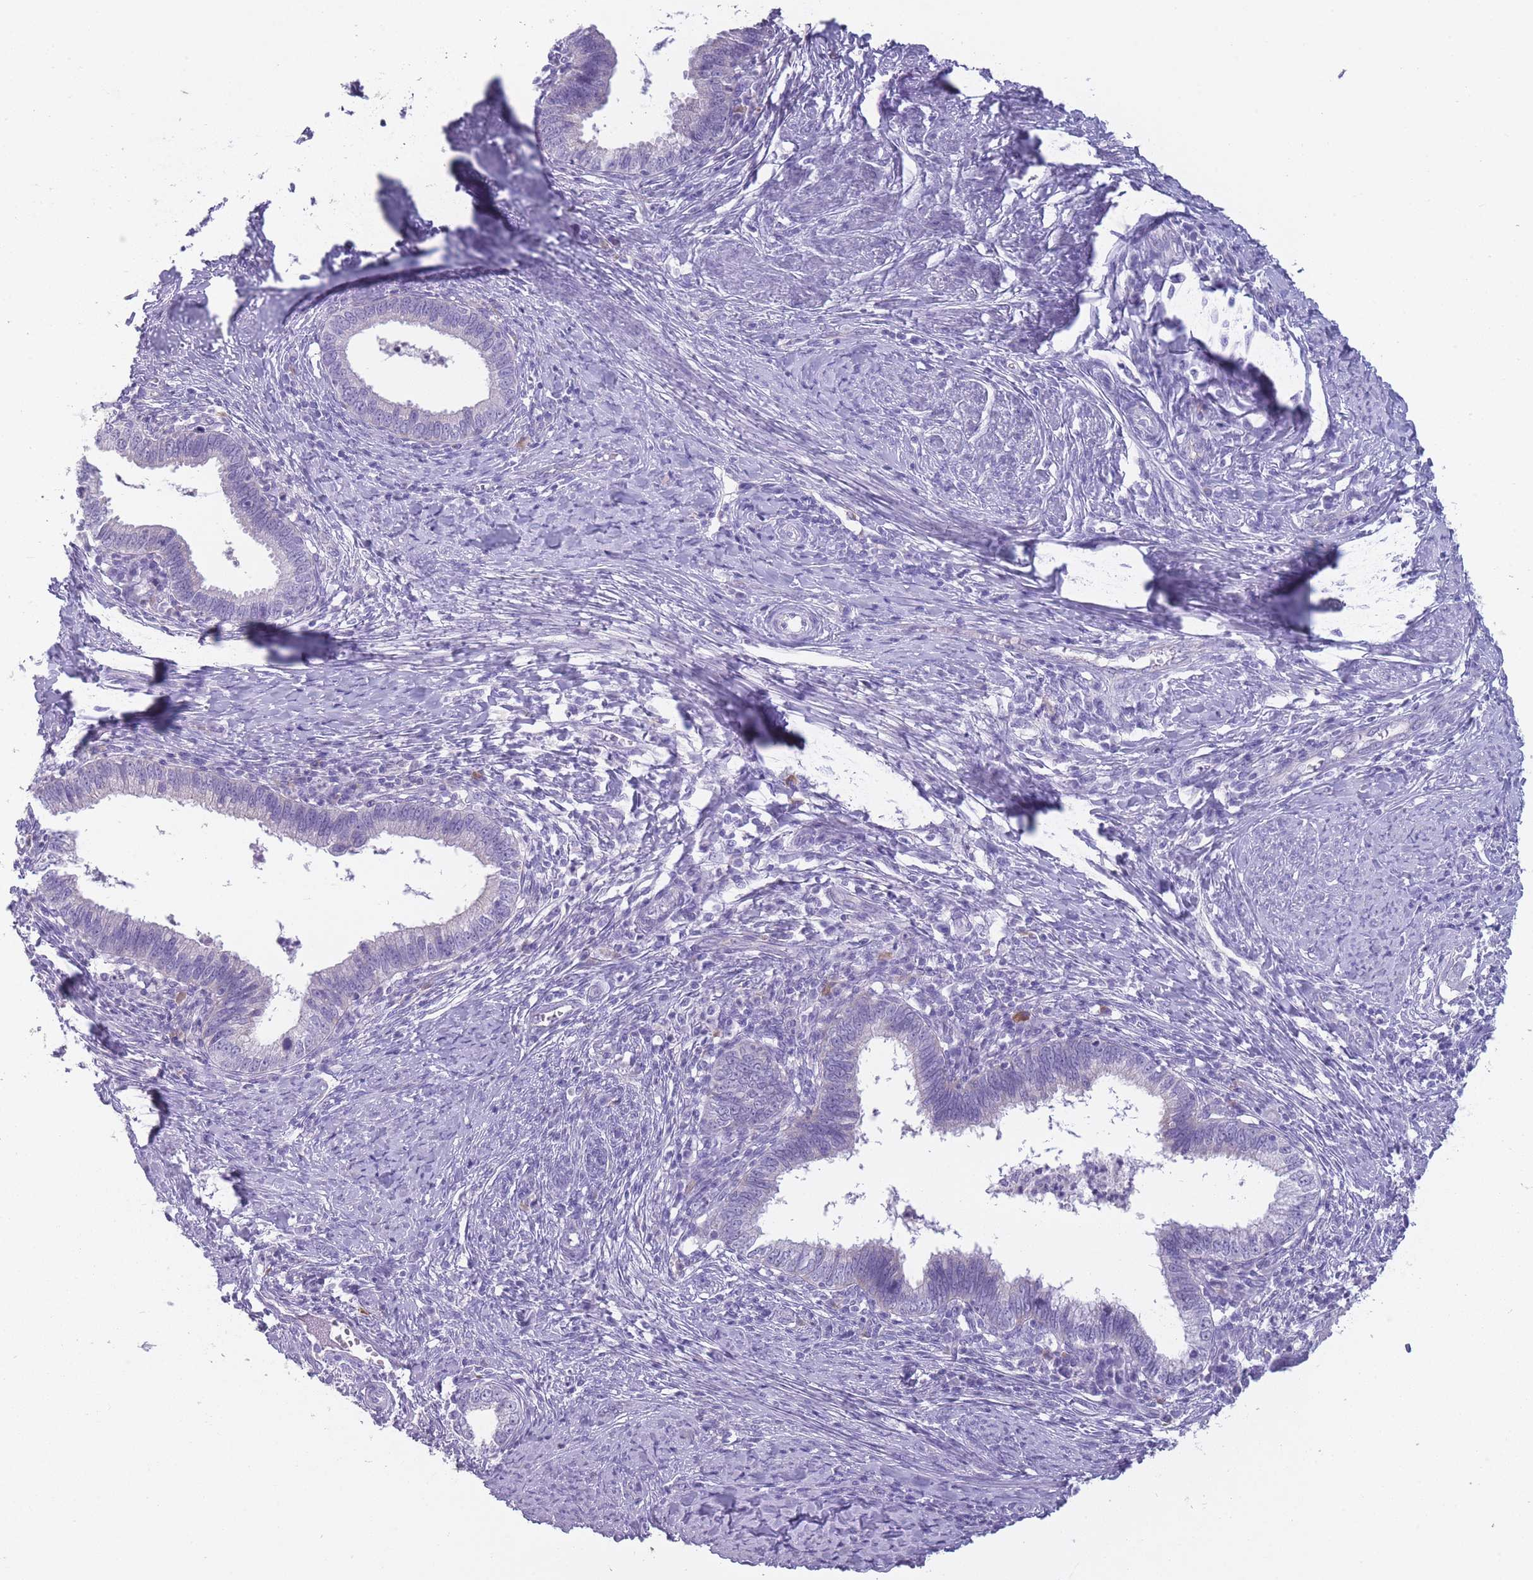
{"staining": {"intensity": "negative", "quantity": "none", "location": "none"}, "tissue": "cervical cancer", "cell_type": "Tumor cells", "image_type": "cancer", "snomed": [{"axis": "morphology", "description": "Adenocarcinoma, NOS"}, {"axis": "topography", "description": "Cervix"}], "caption": "High magnification brightfield microscopy of adenocarcinoma (cervical) stained with DAB (brown) and counterstained with hematoxylin (blue): tumor cells show no significant staining.", "gene": "DCANP1", "patient": {"sex": "female", "age": 36}}